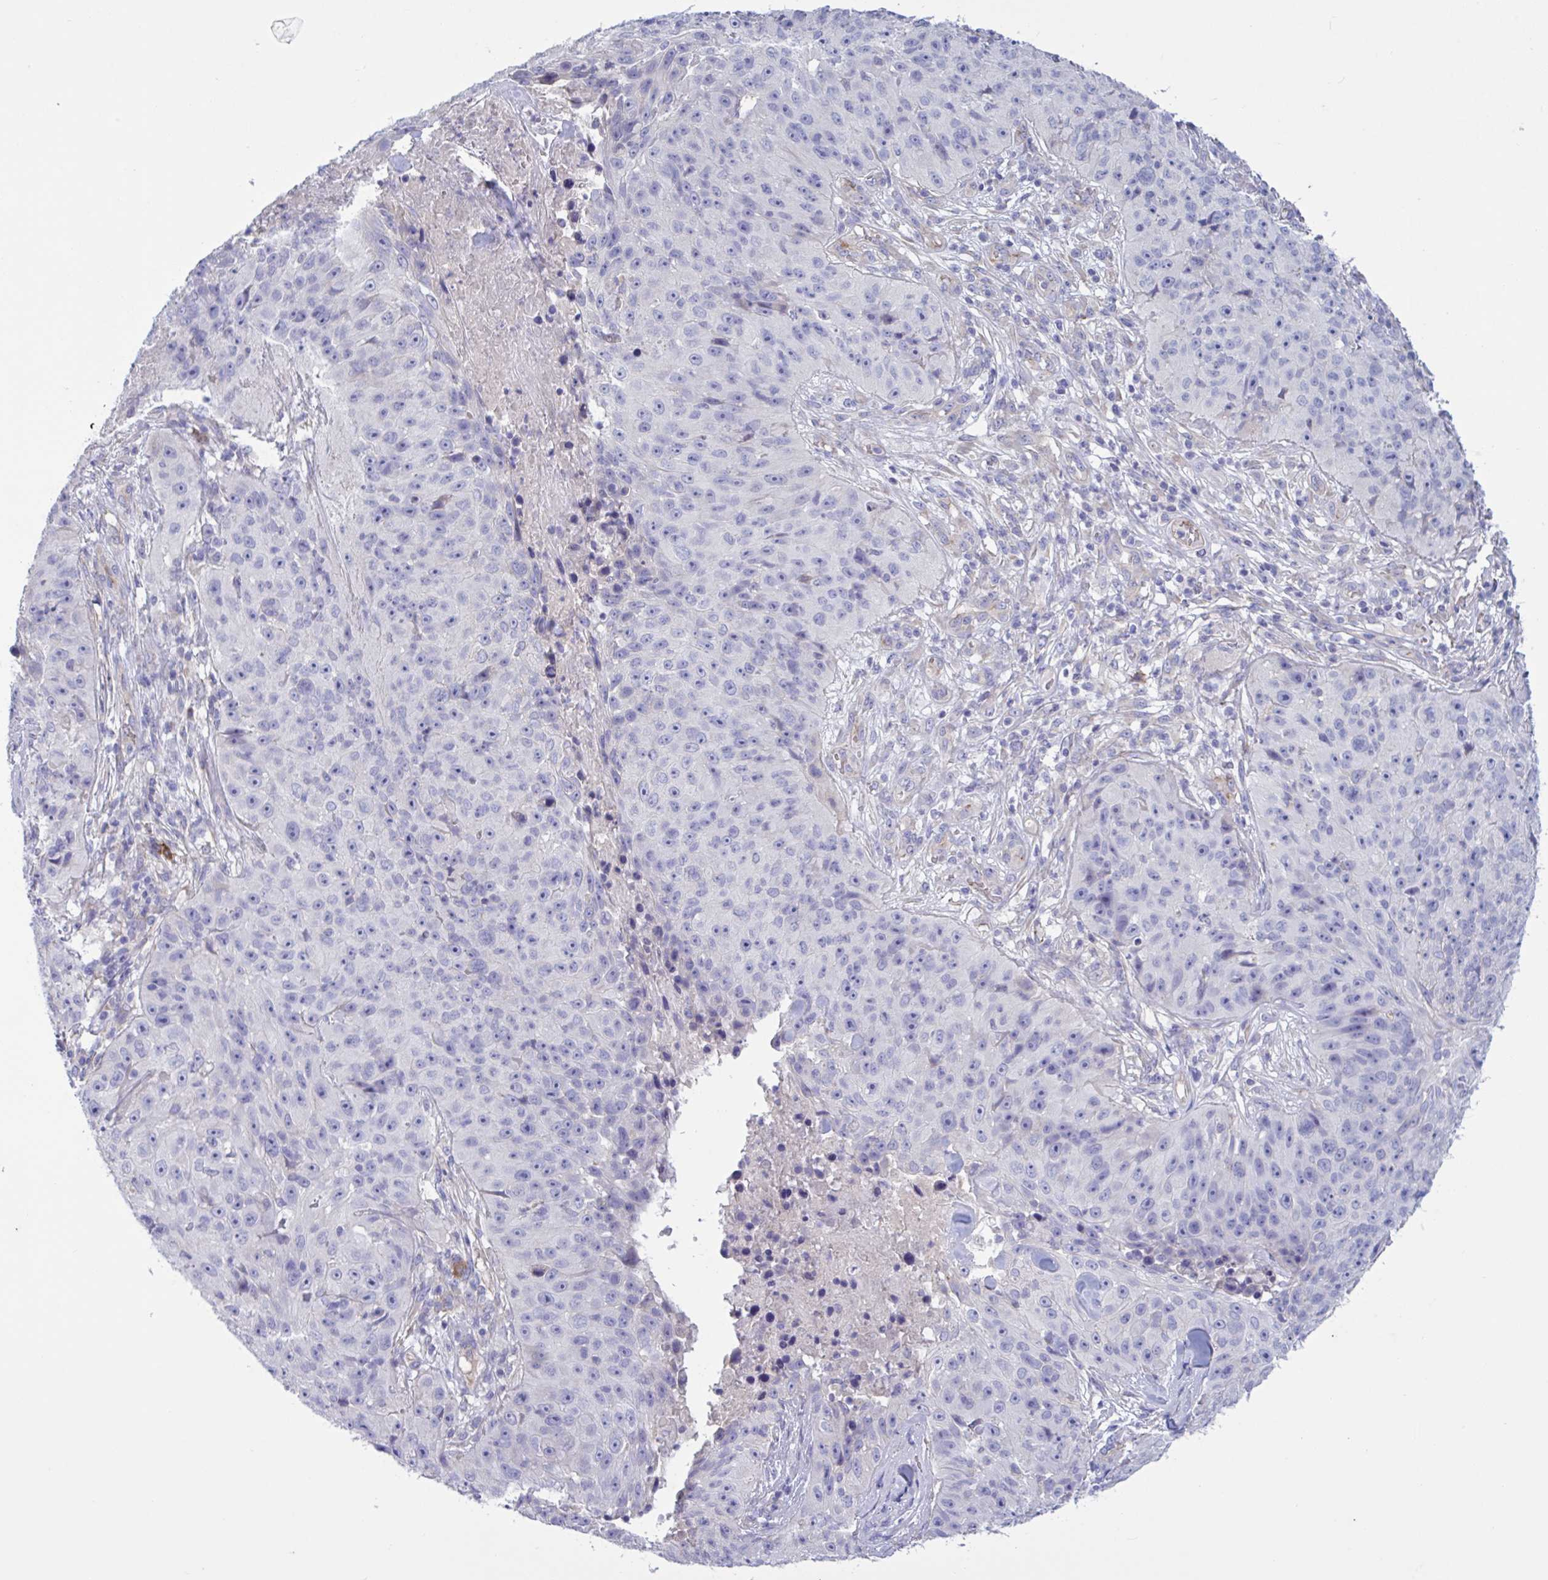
{"staining": {"intensity": "negative", "quantity": "none", "location": "none"}, "tissue": "skin cancer", "cell_type": "Tumor cells", "image_type": "cancer", "snomed": [{"axis": "morphology", "description": "Squamous cell carcinoma, NOS"}, {"axis": "topography", "description": "Skin"}], "caption": "A photomicrograph of human skin cancer is negative for staining in tumor cells.", "gene": "SLC66A1", "patient": {"sex": "female", "age": 87}}